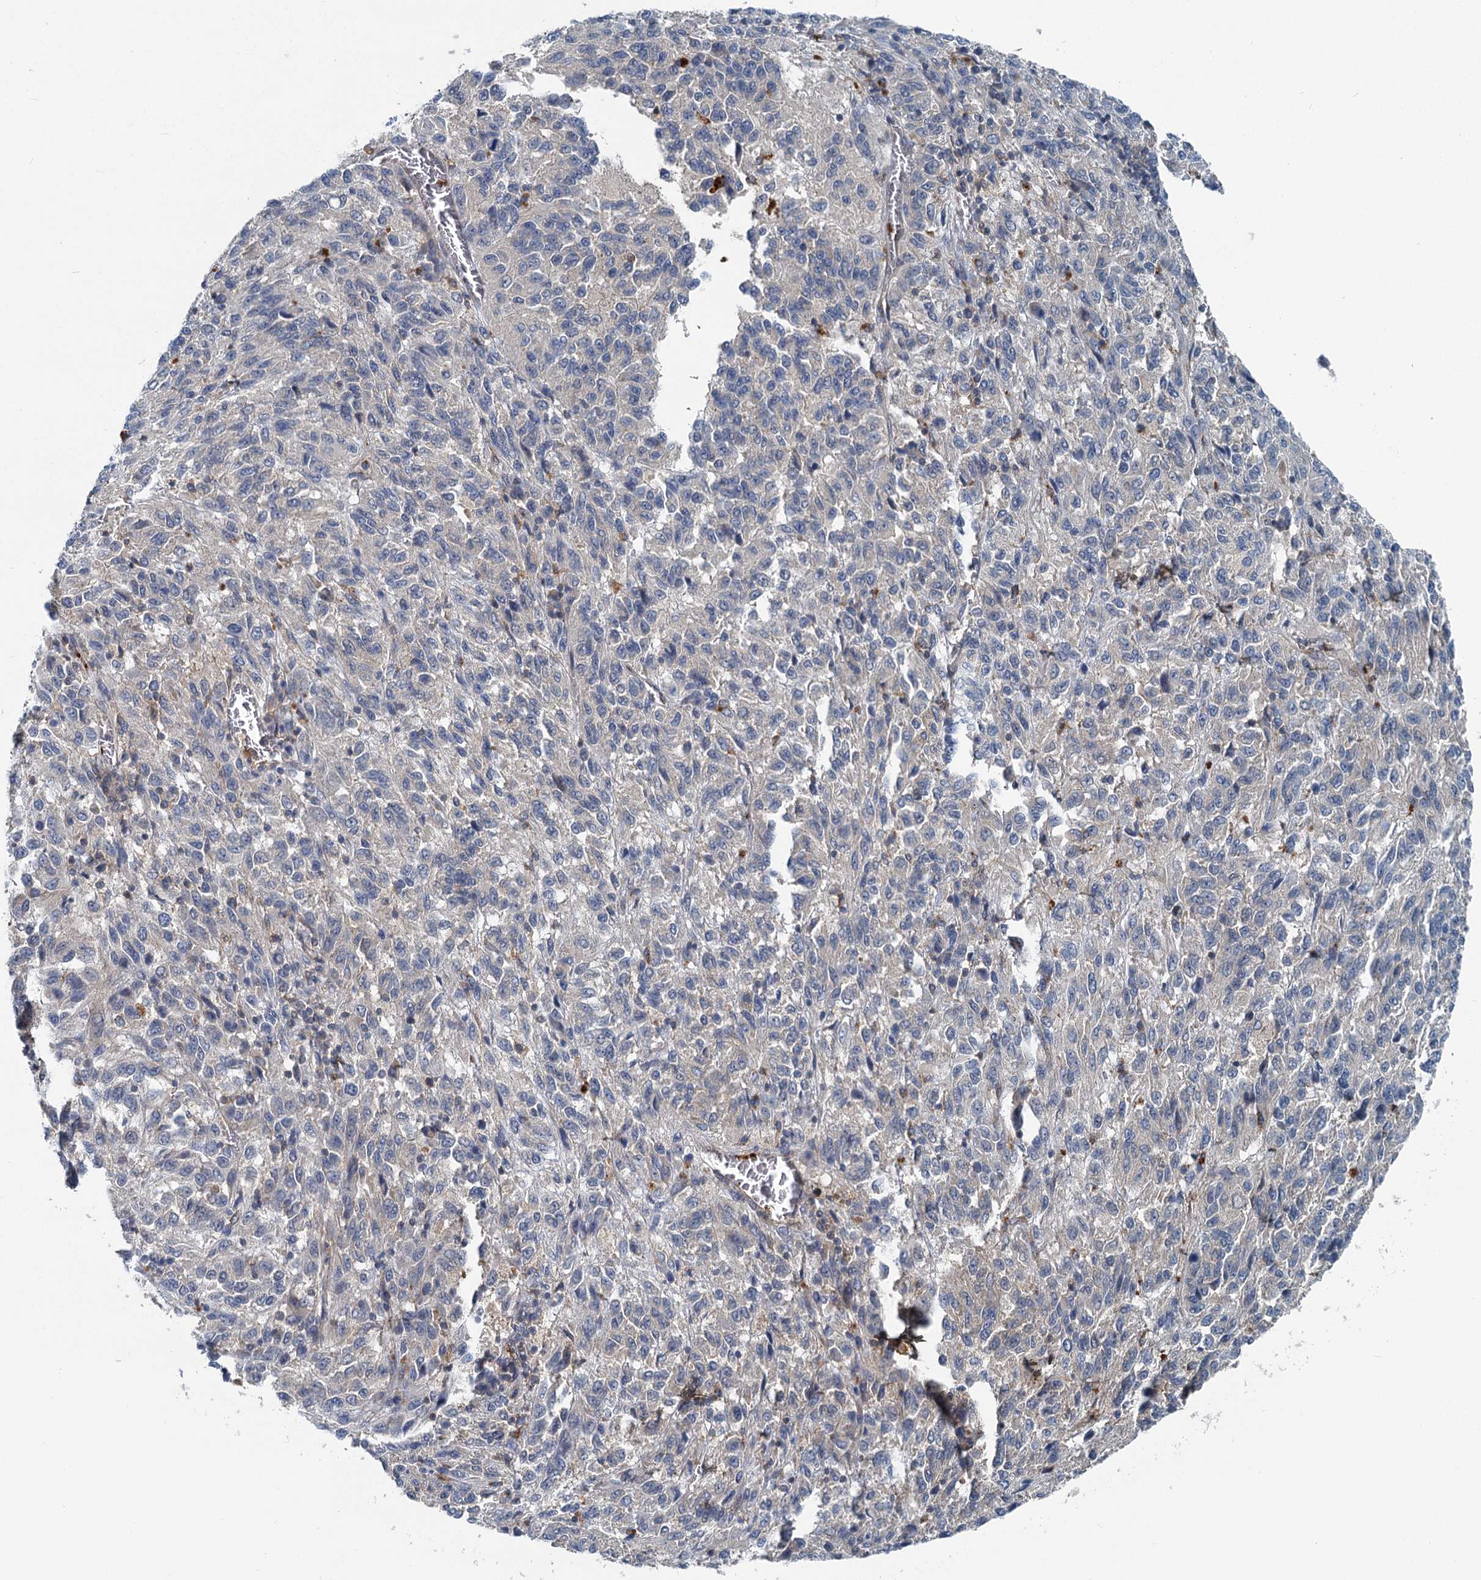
{"staining": {"intensity": "negative", "quantity": "none", "location": "none"}, "tissue": "melanoma", "cell_type": "Tumor cells", "image_type": "cancer", "snomed": [{"axis": "morphology", "description": "Malignant melanoma, Metastatic site"}, {"axis": "topography", "description": "Lung"}], "caption": "Immunohistochemical staining of human melanoma reveals no significant positivity in tumor cells.", "gene": "GCLM", "patient": {"sex": "male", "age": 64}}